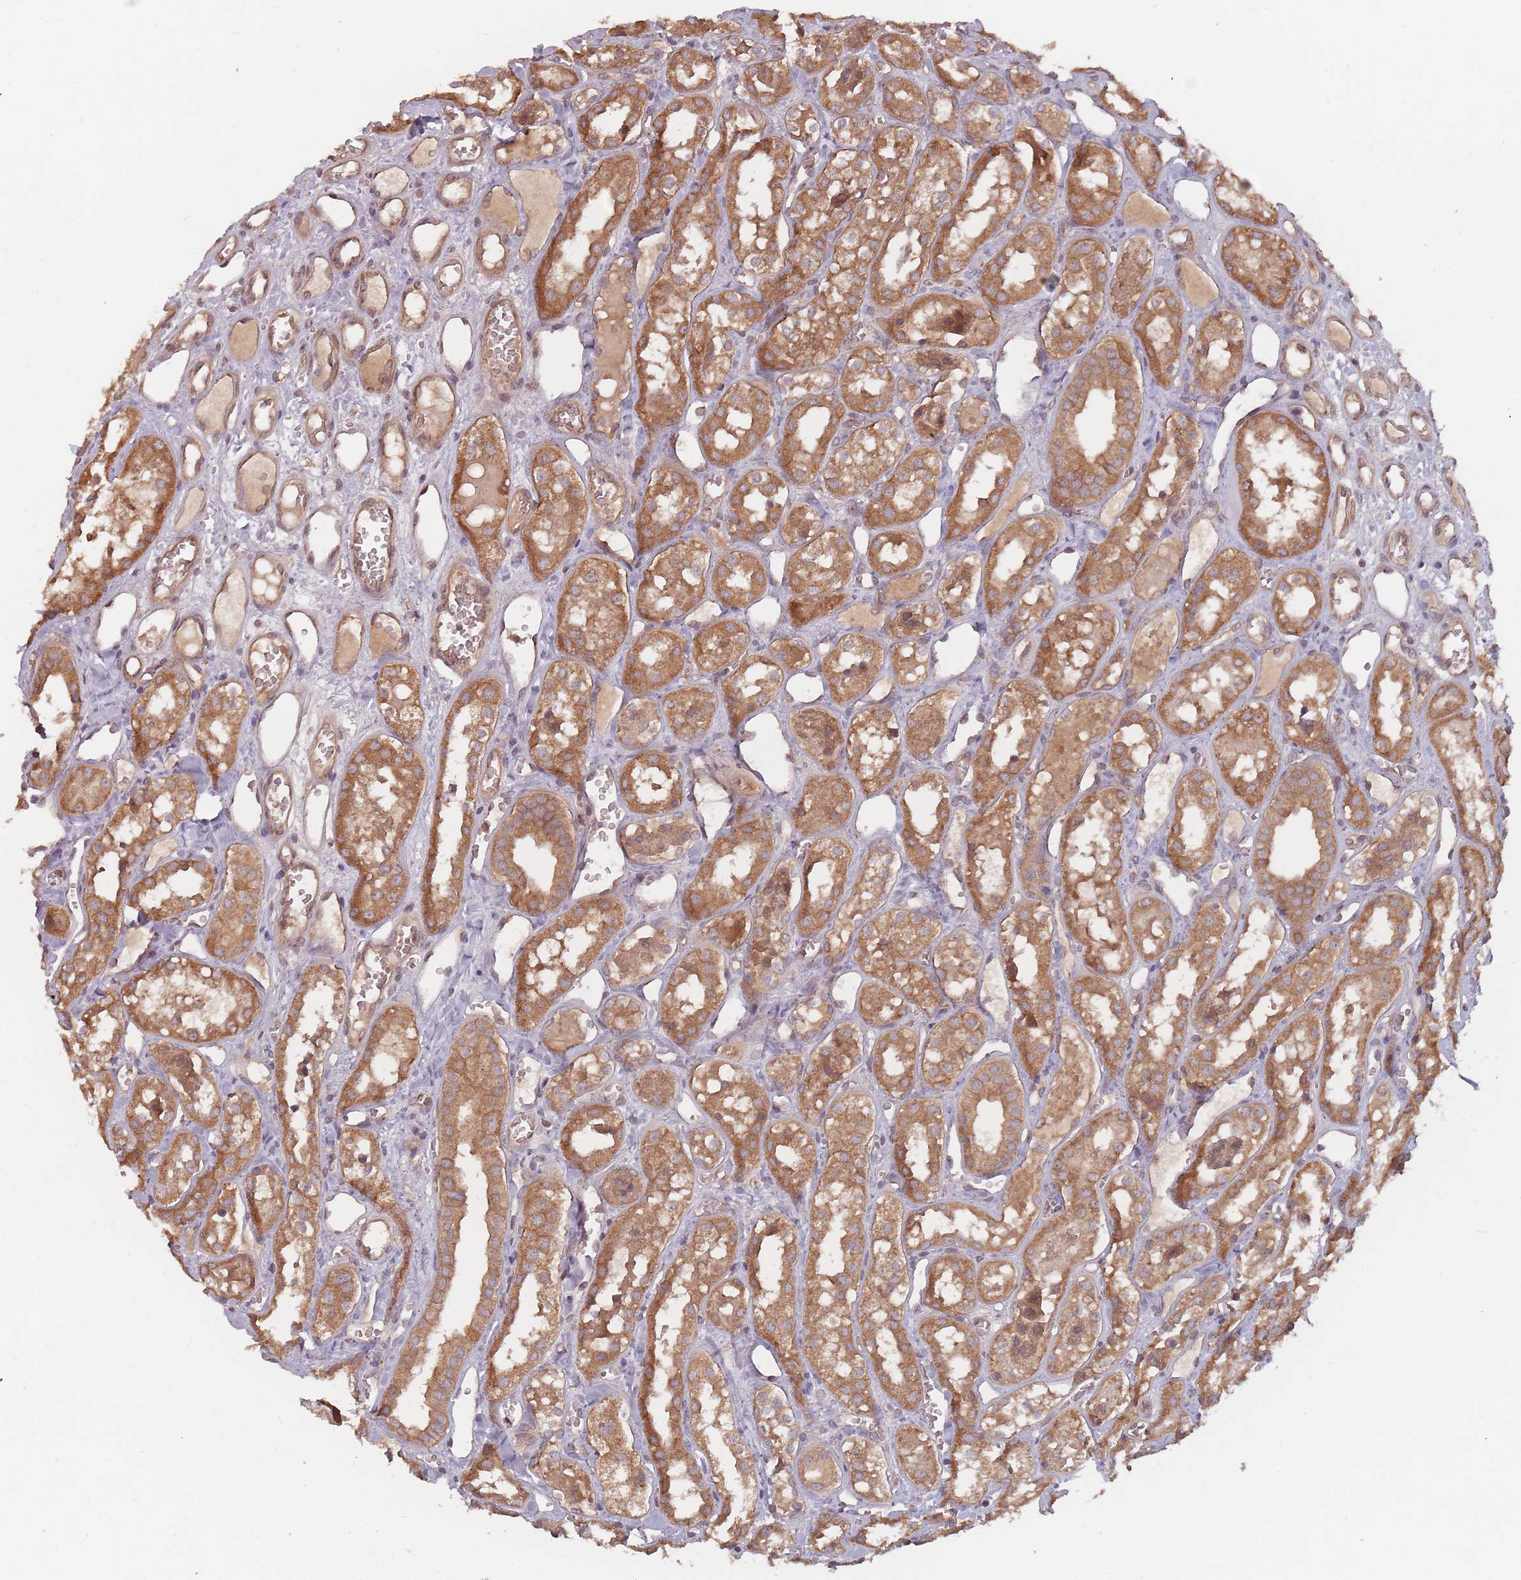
{"staining": {"intensity": "moderate", "quantity": ">75%", "location": "cytoplasmic/membranous"}, "tissue": "kidney", "cell_type": "Cells in tubules", "image_type": "normal", "snomed": [{"axis": "morphology", "description": "Normal tissue, NOS"}, {"axis": "topography", "description": "Kidney"}], "caption": "Immunohistochemistry (IHC) (DAB (3,3'-diaminobenzidine)) staining of normal kidney displays moderate cytoplasmic/membranous protein positivity in about >75% of cells in tubules.", "gene": "C3orf14", "patient": {"sex": "male", "age": 16}}